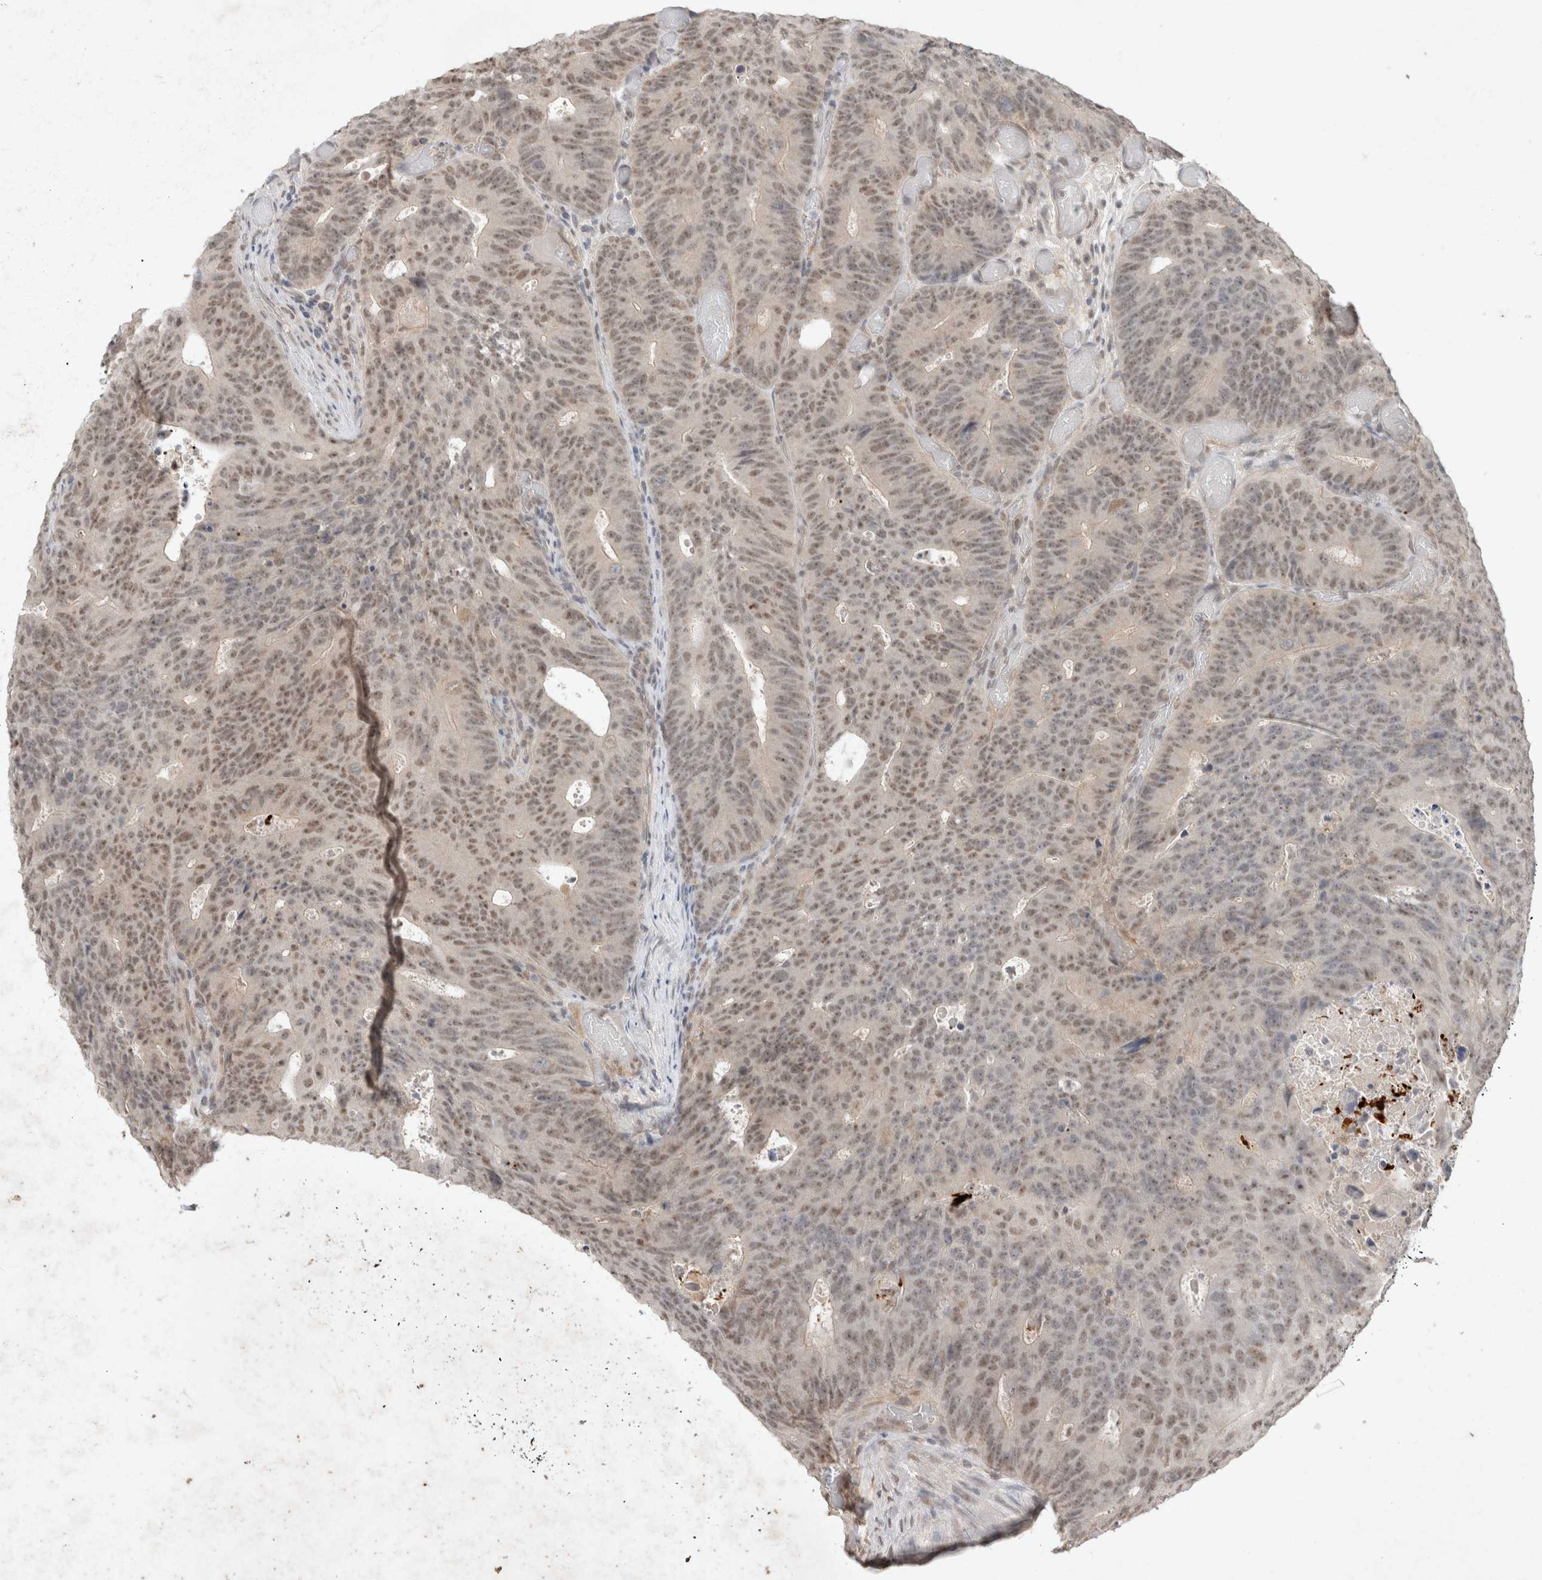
{"staining": {"intensity": "weak", "quantity": ">75%", "location": "nuclear"}, "tissue": "colorectal cancer", "cell_type": "Tumor cells", "image_type": "cancer", "snomed": [{"axis": "morphology", "description": "Adenocarcinoma, NOS"}, {"axis": "topography", "description": "Colon"}], "caption": "Immunohistochemistry staining of colorectal adenocarcinoma, which exhibits low levels of weak nuclear expression in approximately >75% of tumor cells indicating weak nuclear protein expression. The staining was performed using DAB (3,3'-diaminobenzidine) (brown) for protein detection and nuclei were counterstained in hematoxylin (blue).", "gene": "FBXO42", "patient": {"sex": "male", "age": 87}}